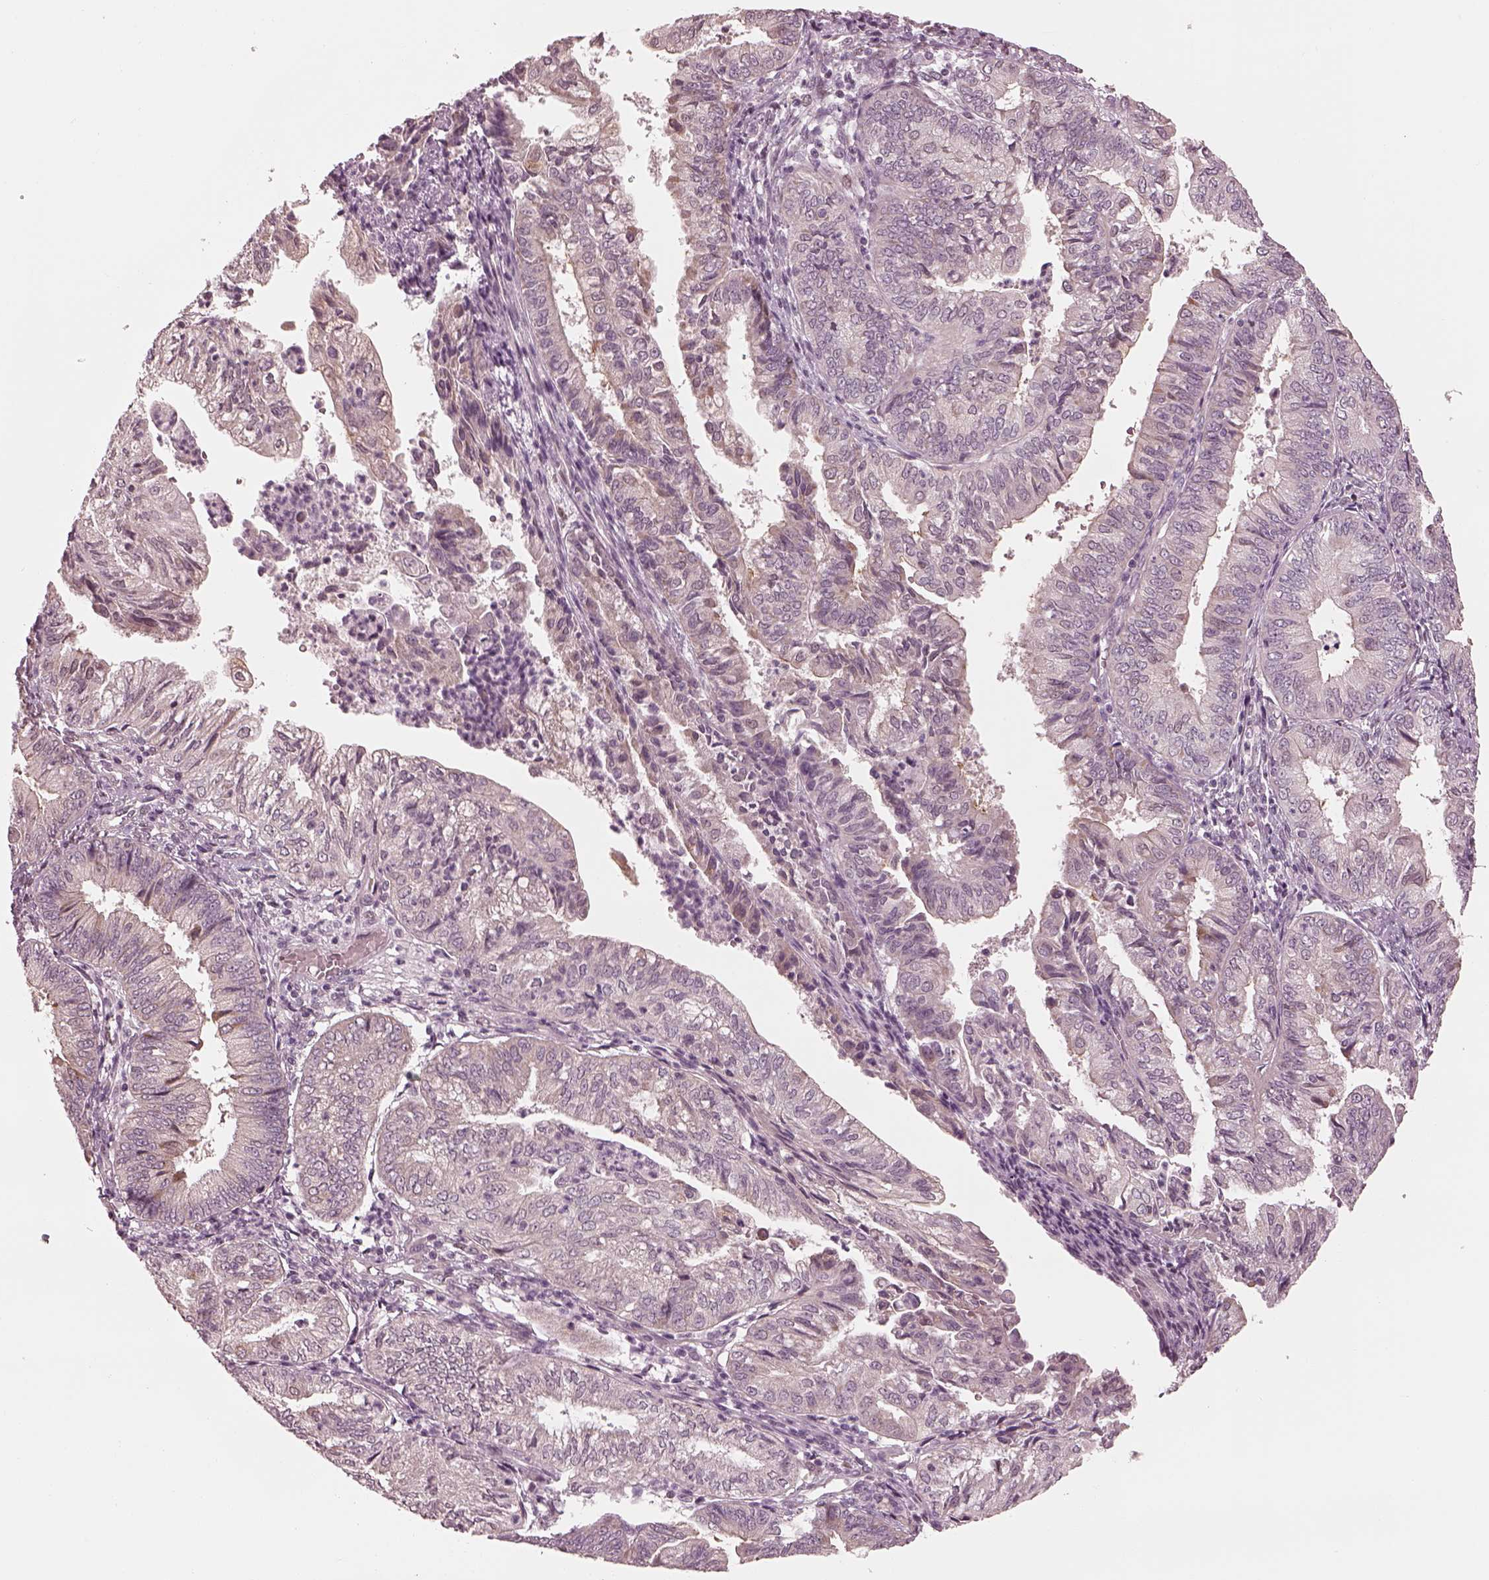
{"staining": {"intensity": "negative", "quantity": "none", "location": "none"}, "tissue": "endometrial cancer", "cell_type": "Tumor cells", "image_type": "cancer", "snomed": [{"axis": "morphology", "description": "Adenocarcinoma, NOS"}, {"axis": "topography", "description": "Endometrium"}], "caption": "A high-resolution micrograph shows immunohistochemistry (IHC) staining of adenocarcinoma (endometrial), which demonstrates no significant expression in tumor cells.", "gene": "IQCB1", "patient": {"sex": "female", "age": 55}}